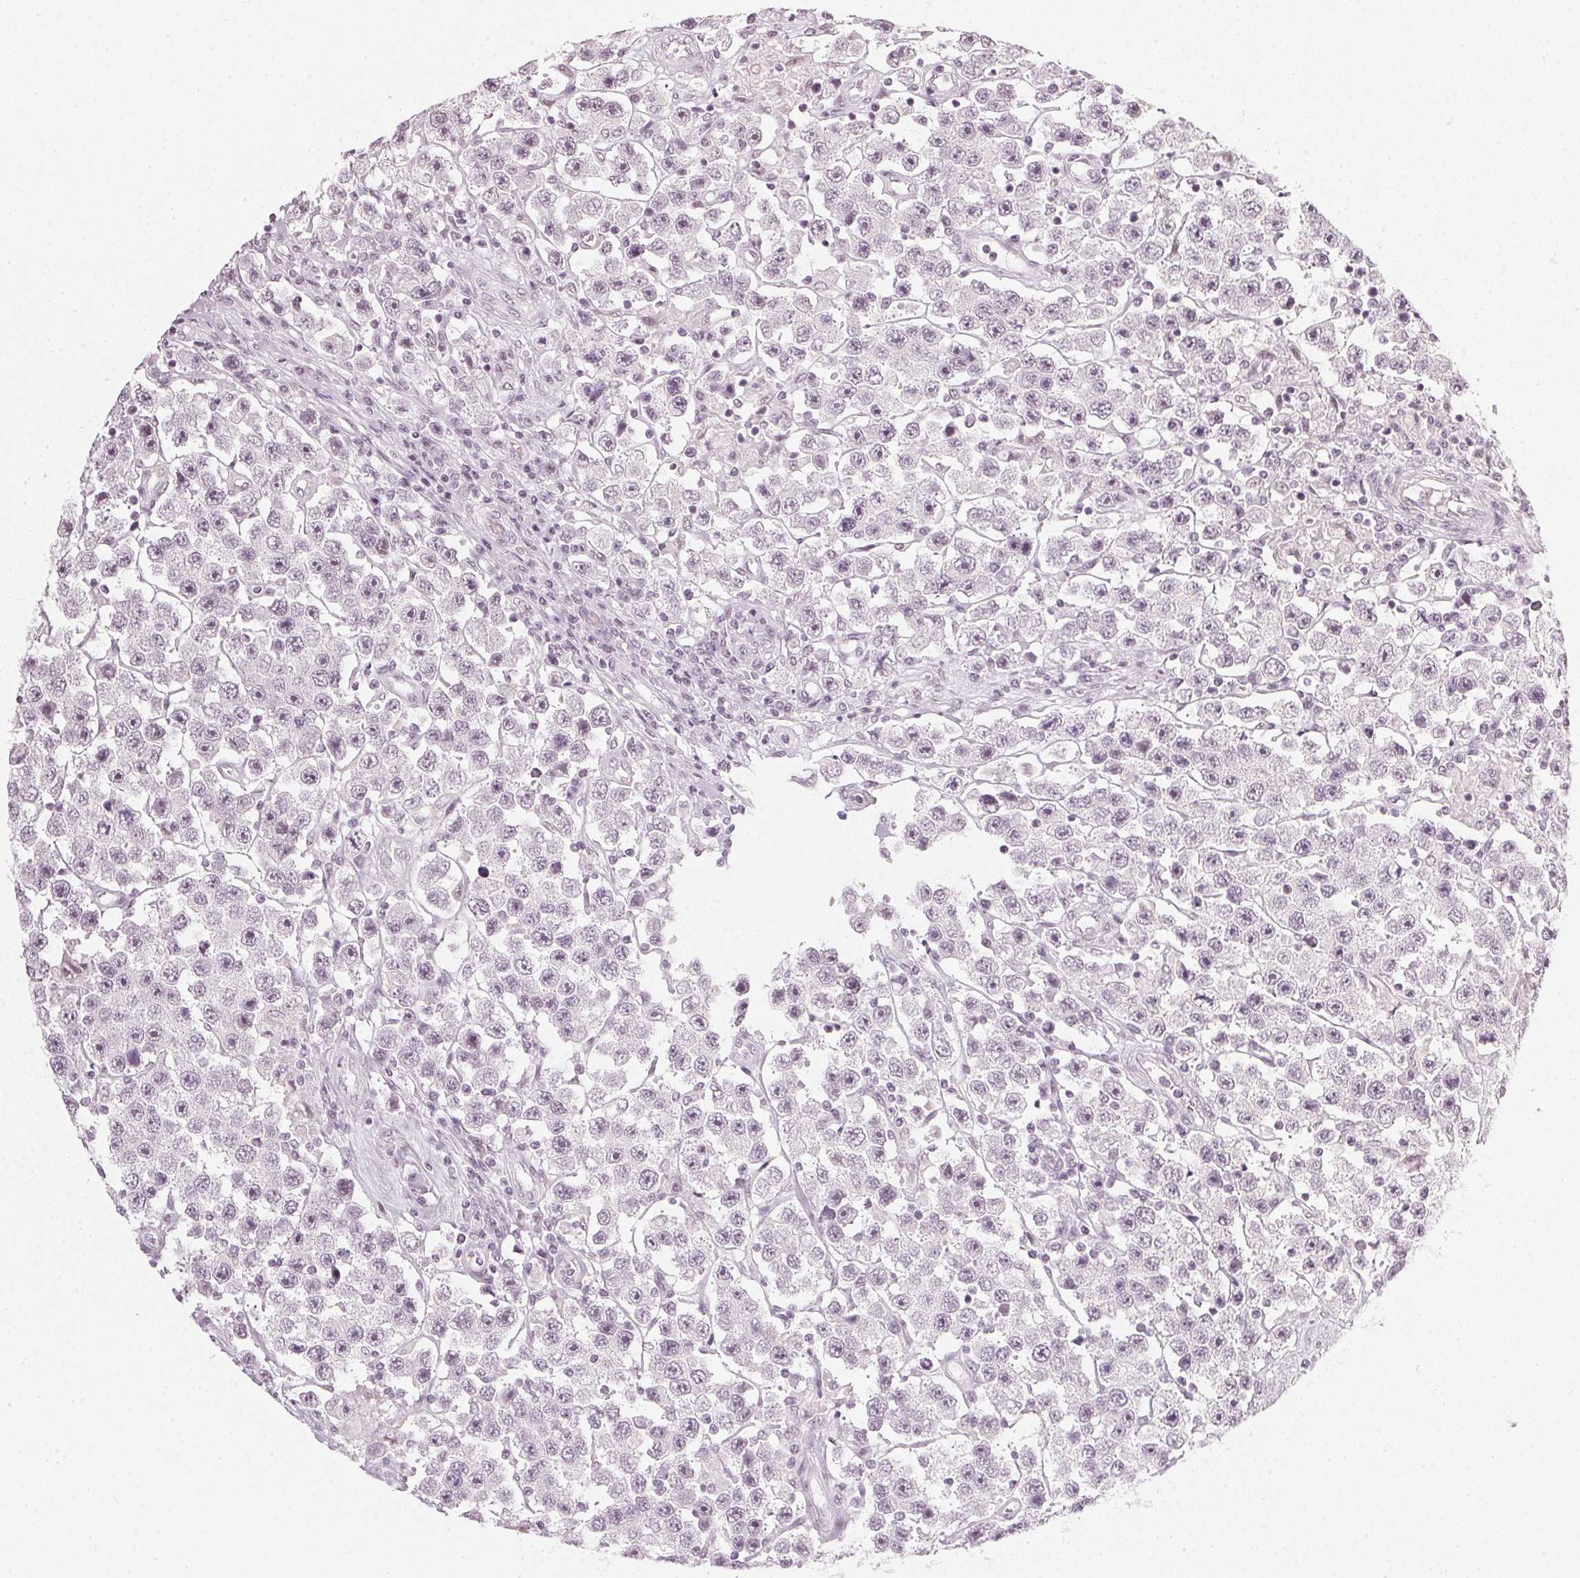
{"staining": {"intensity": "negative", "quantity": "none", "location": "none"}, "tissue": "testis cancer", "cell_type": "Tumor cells", "image_type": "cancer", "snomed": [{"axis": "morphology", "description": "Seminoma, NOS"}, {"axis": "topography", "description": "Testis"}], "caption": "Tumor cells show no significant protein staining in testis cancer.", "gene": "DNAJC6", "patient": {"sex": "male", "age": 45}}